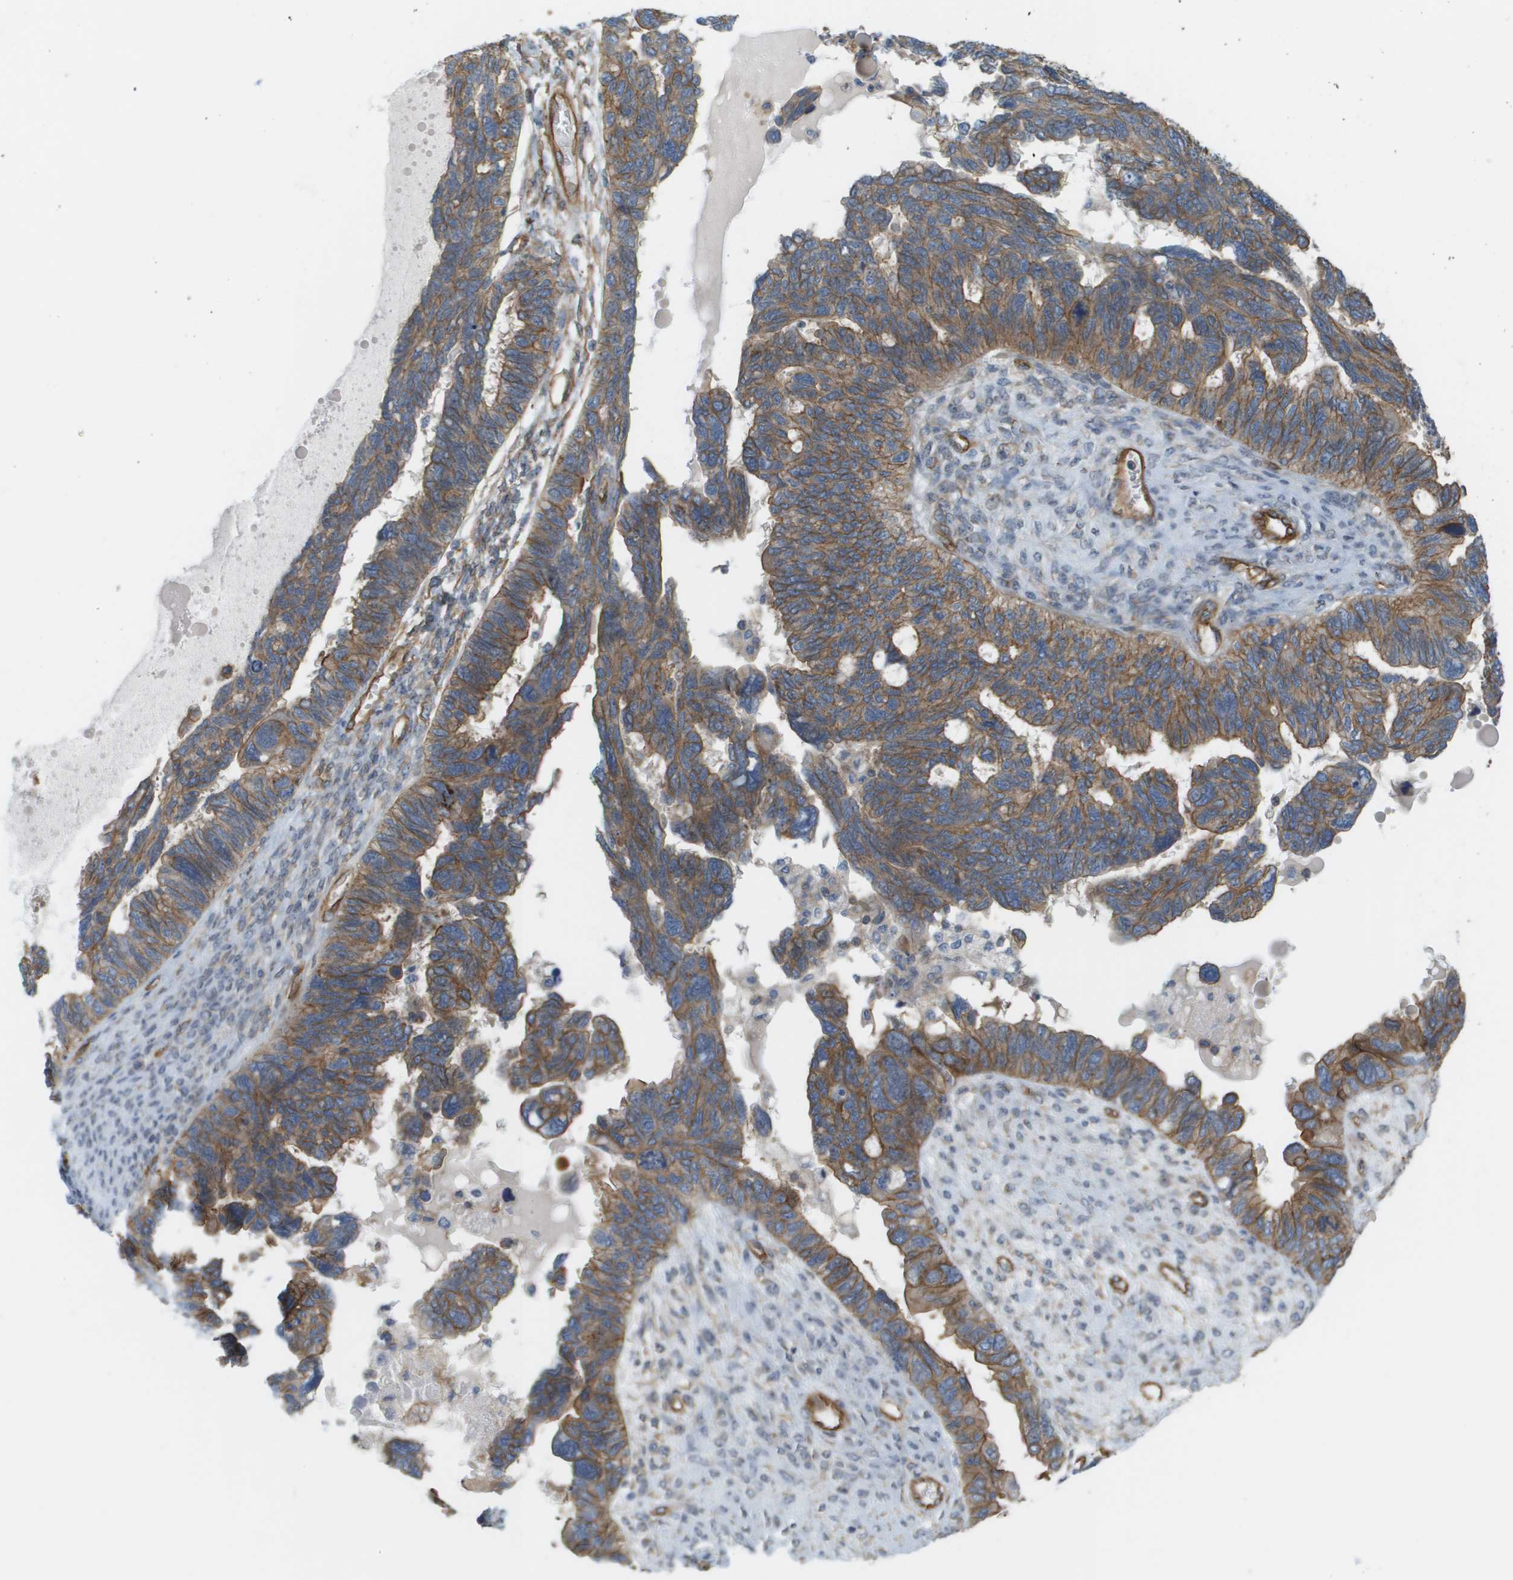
{"staining": {"intensity": "moderate", "quantity": ">75%", "location": "cytoplasmic/membranous"}, "tissue": "ovarian cancer", "cell_type": "Tumor cells", "image_type": "cancer", "snomed": [{"axis": "morphology", "description": "Cystadenocarcinoma, serous, NOS"}, {"axis": "topography", "description": "Ovary"}], "caption": "A photomicrograph of ovarian cancer stained for a protein reveals moderate cytoplasmic/membranous brown staining in tumor cells. Using DAB (brown) and hematoxylin (blue) stains, captured at high magnification using brightfield microscopy.", "gene": "SGMS2", "patient": {"sex": "female", "age": 79}}